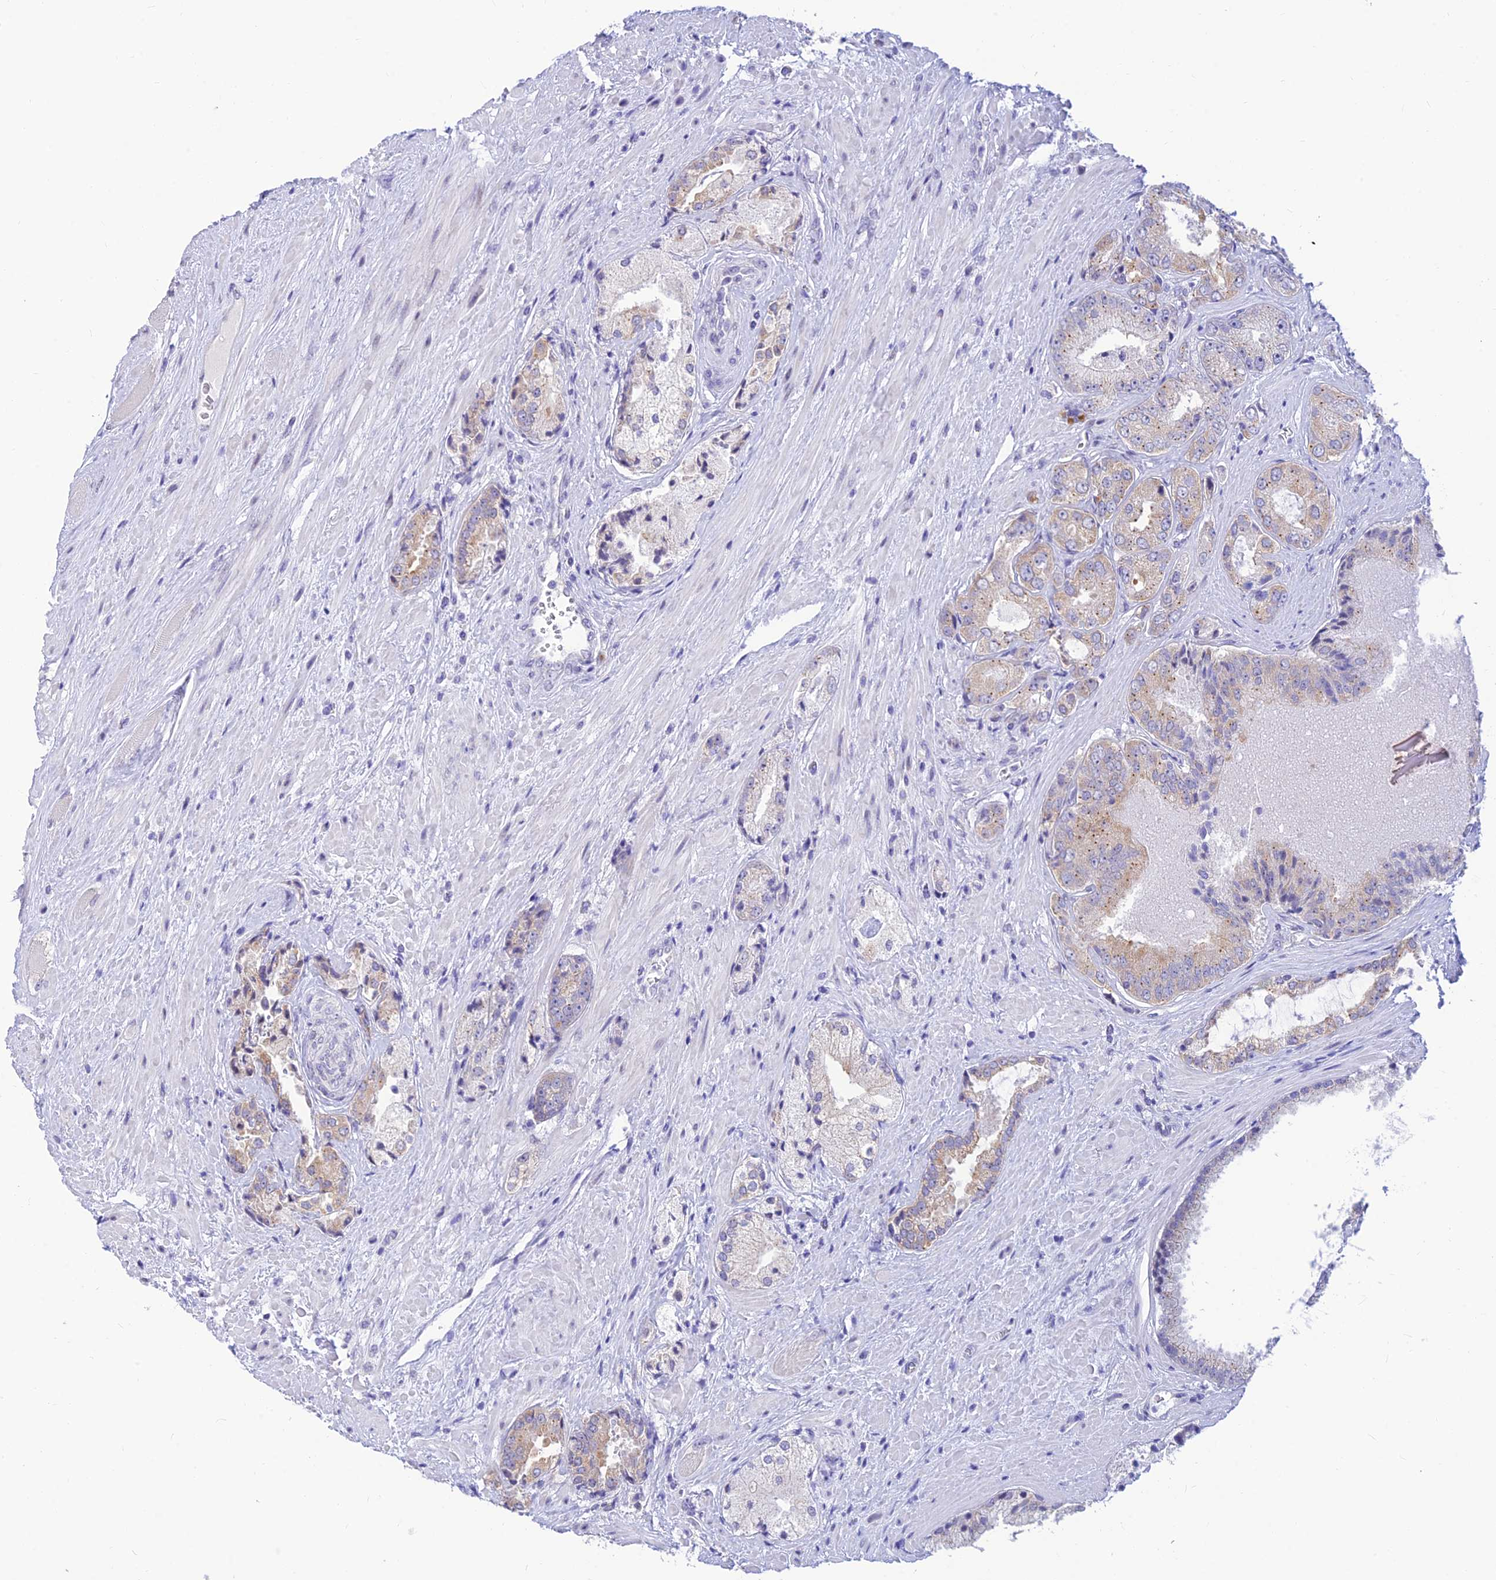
{"staining": {"intensity": "weak", "quantity": "<25%", "location": "cytoplasmic/membranous"}, "tissue": "prostate cancer", "cell_type": "Tumor cells", "image_type": "cancer", "snomed": [{"axis": "morphology", "description": "Adenocarcinoma, High grade"}, {"axis": "topography", "description": "Prostate"}], "caption": "This is an immunohistochemistry image of prostate cancer. There is no positivity in tumor cells.", "gene": "INKA1", "patient": {"sex": "male", "age": 71}}